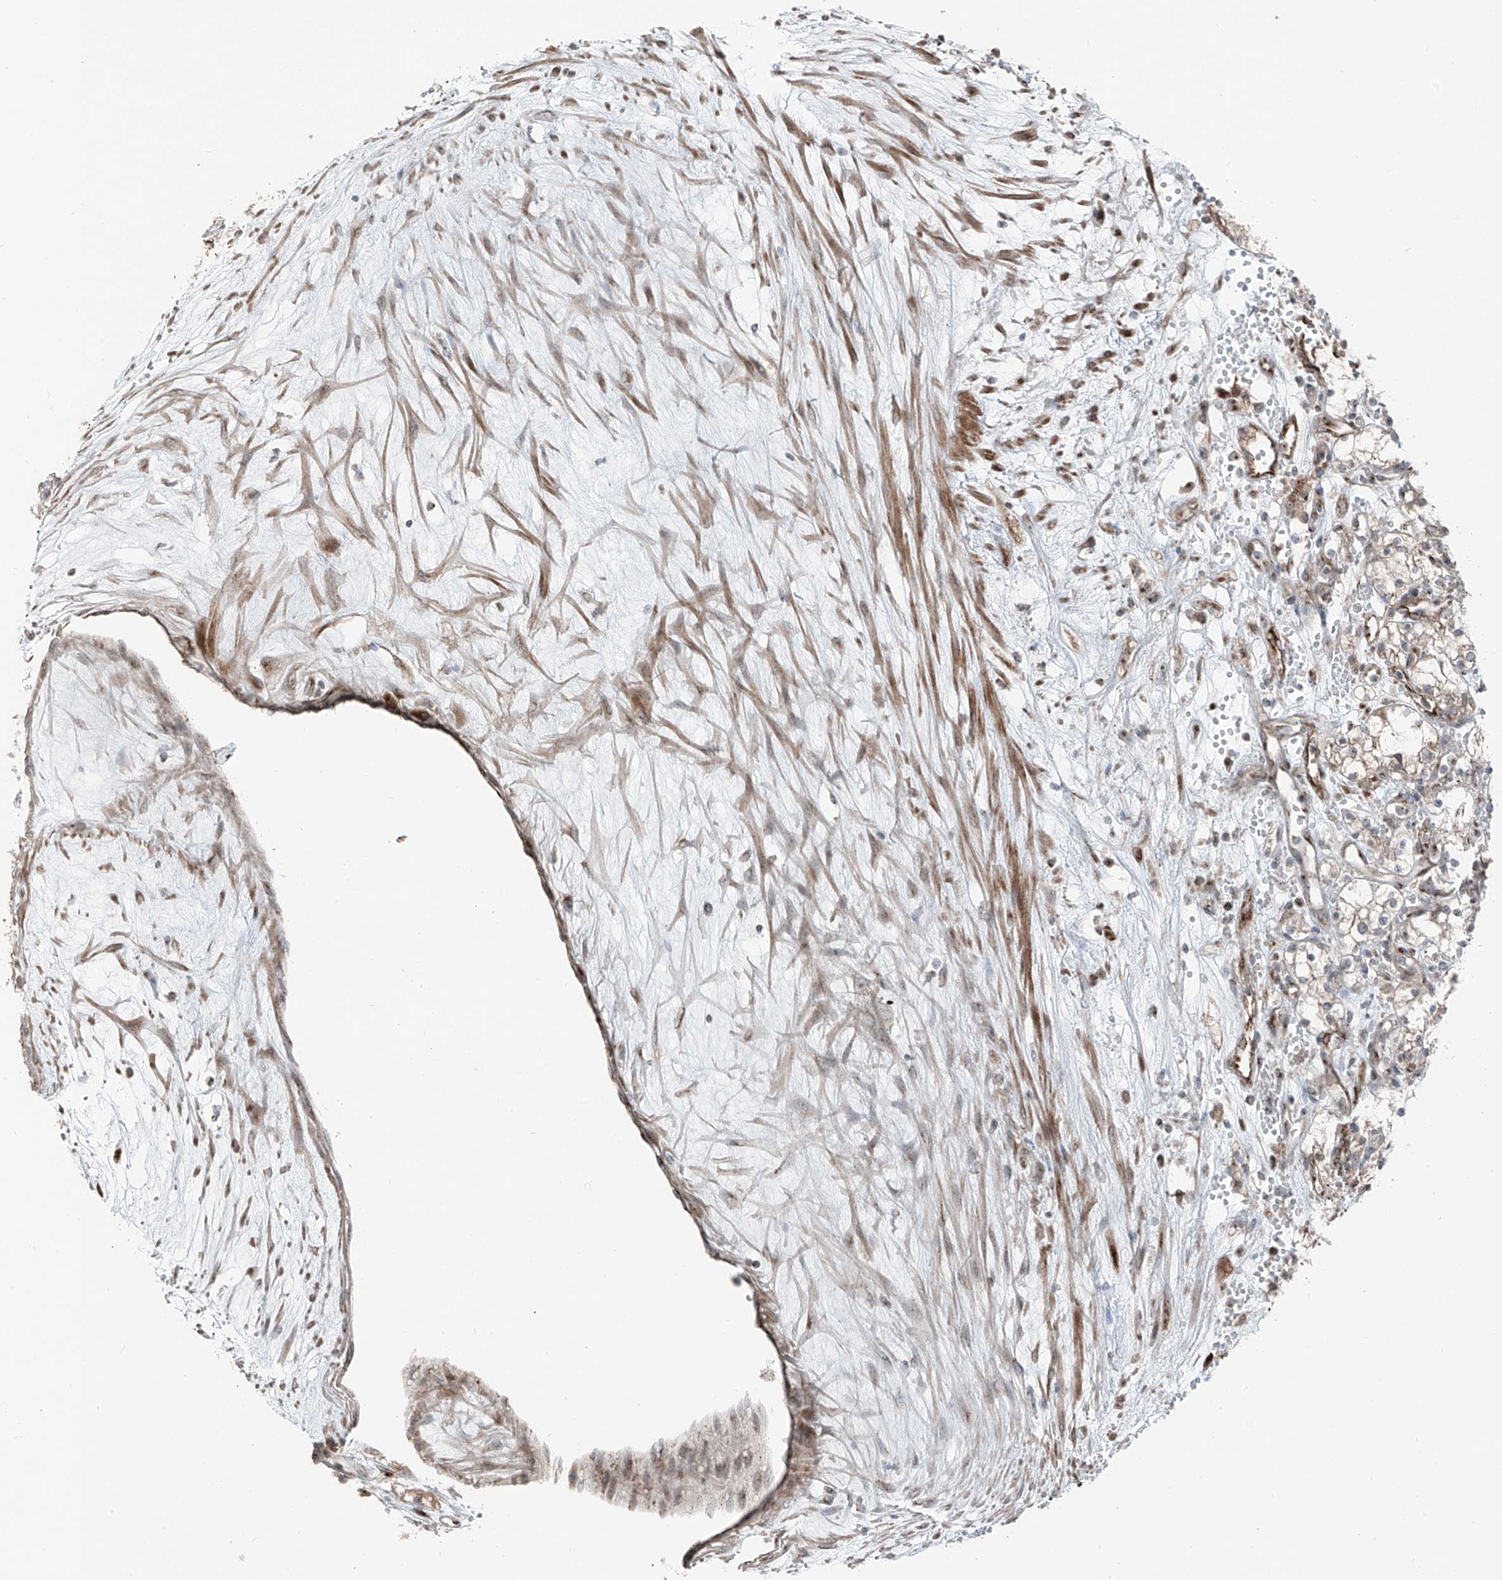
{"staining": {"intensity": "weak", "quantity": "<25%", "location": "cytoplasmic/membranous"}, "tissue": "renal cancer", "cell_type": "Tumor cells", "image_type": "cancer", "snomed": [{"axis": "morphology", "description": "Adenocarcinoma, NOS"}, {"axis": "topography", "description": "Kidney"}], "caption": "IHC micrograph of neoplastic tissue: human renal cancer stained with DAB reveals no significant protein positivity in tumor cells.", "gene": "ERLEC1", "patient": {"sex": "male", "age": 59}}